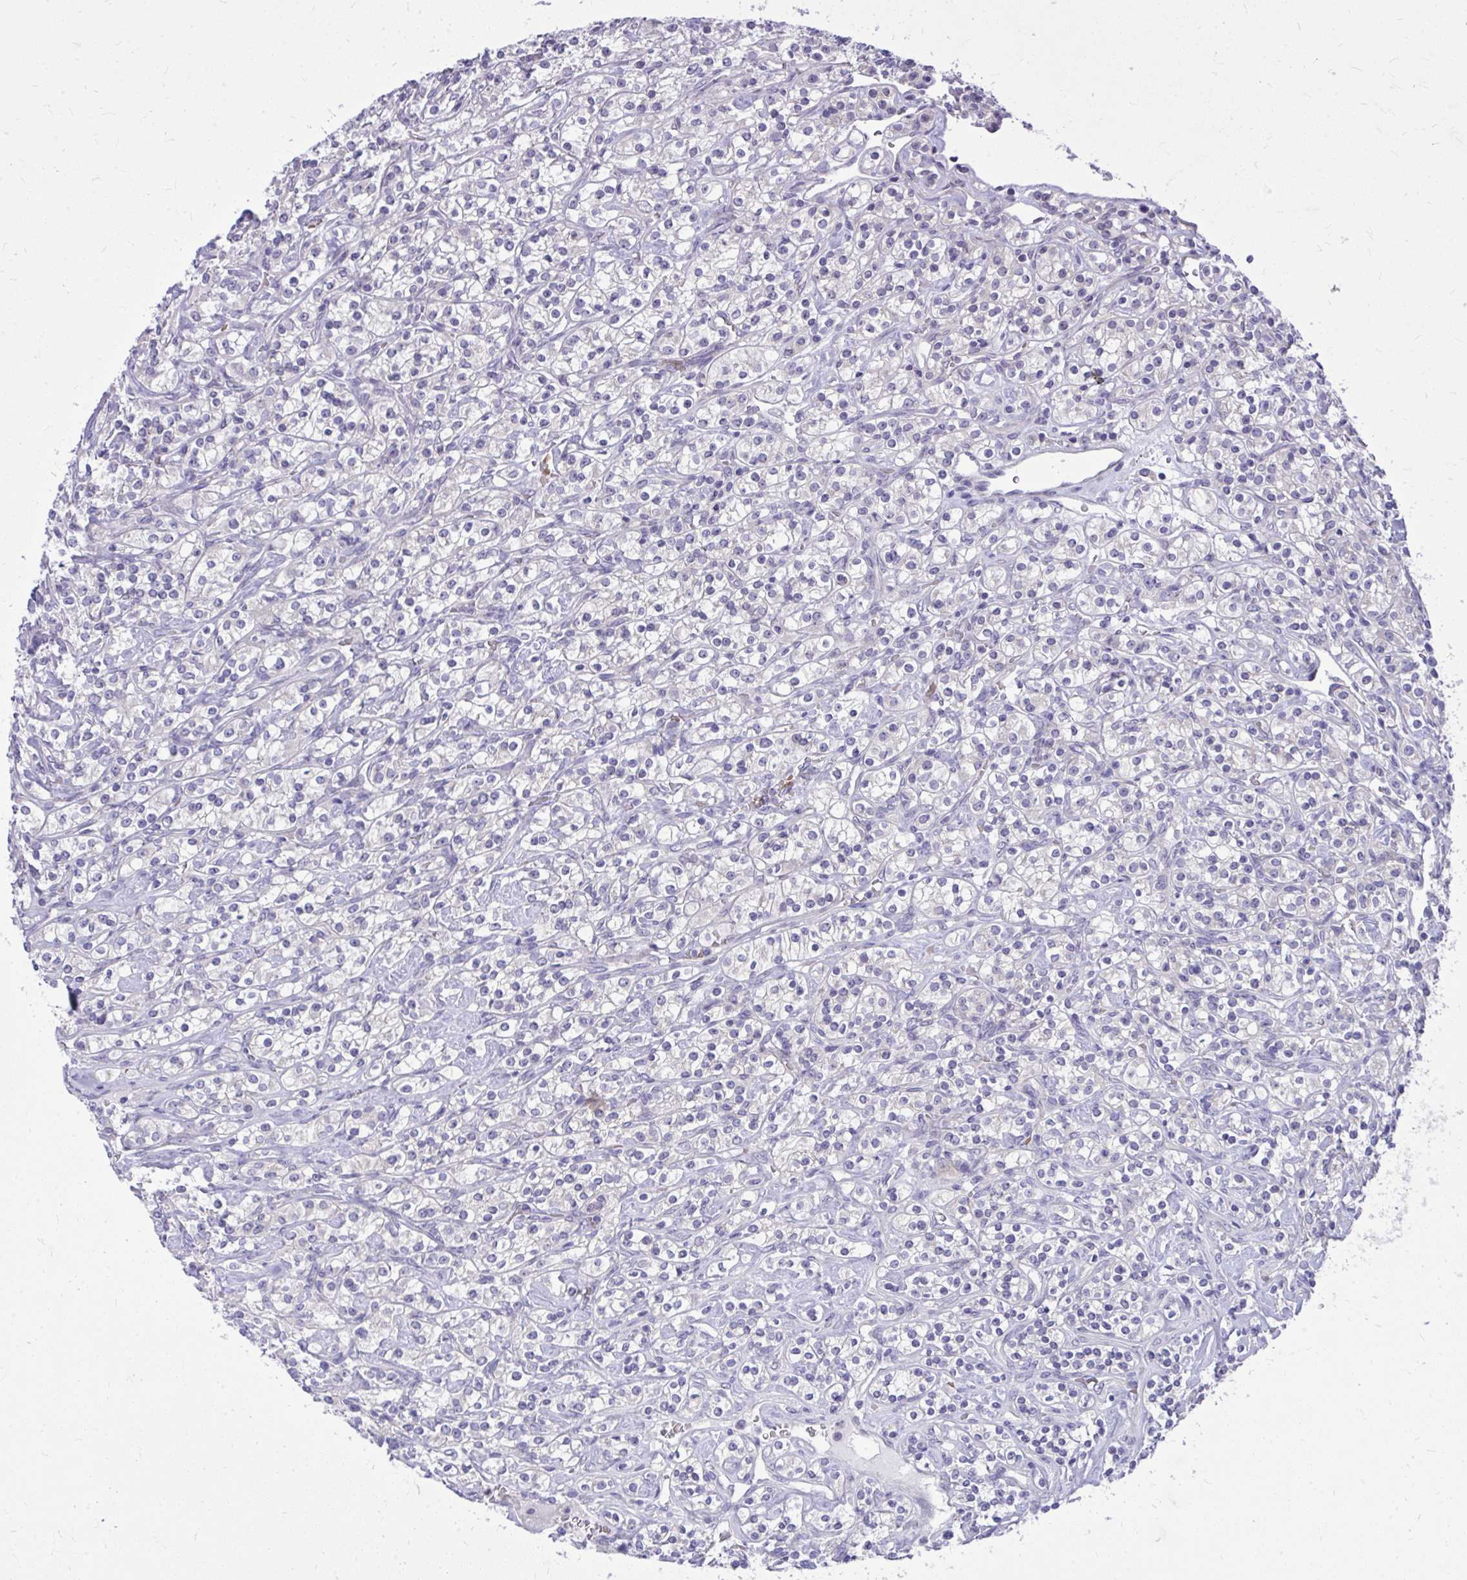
{"staining": {"intensity": "negative", "quantity": "none", "location": "none"}, "tissue": "renal cancer", "cell_type": "Tumor cells", "image_type": "cancer", "snomed": [{"axis": "morphology", "description": "Adenocarcinoma, NOS"}, {"axis": "topography", "description": "Kidney"}], "caption": "IHC of renal adenocarcinoma displays no expression in tumor cells. (Immunohistochemistry (ihc), brightfield microscopy, high magnification).", "gene": "DPY19L1", "patient": {"sex": "male", "age": 77}}